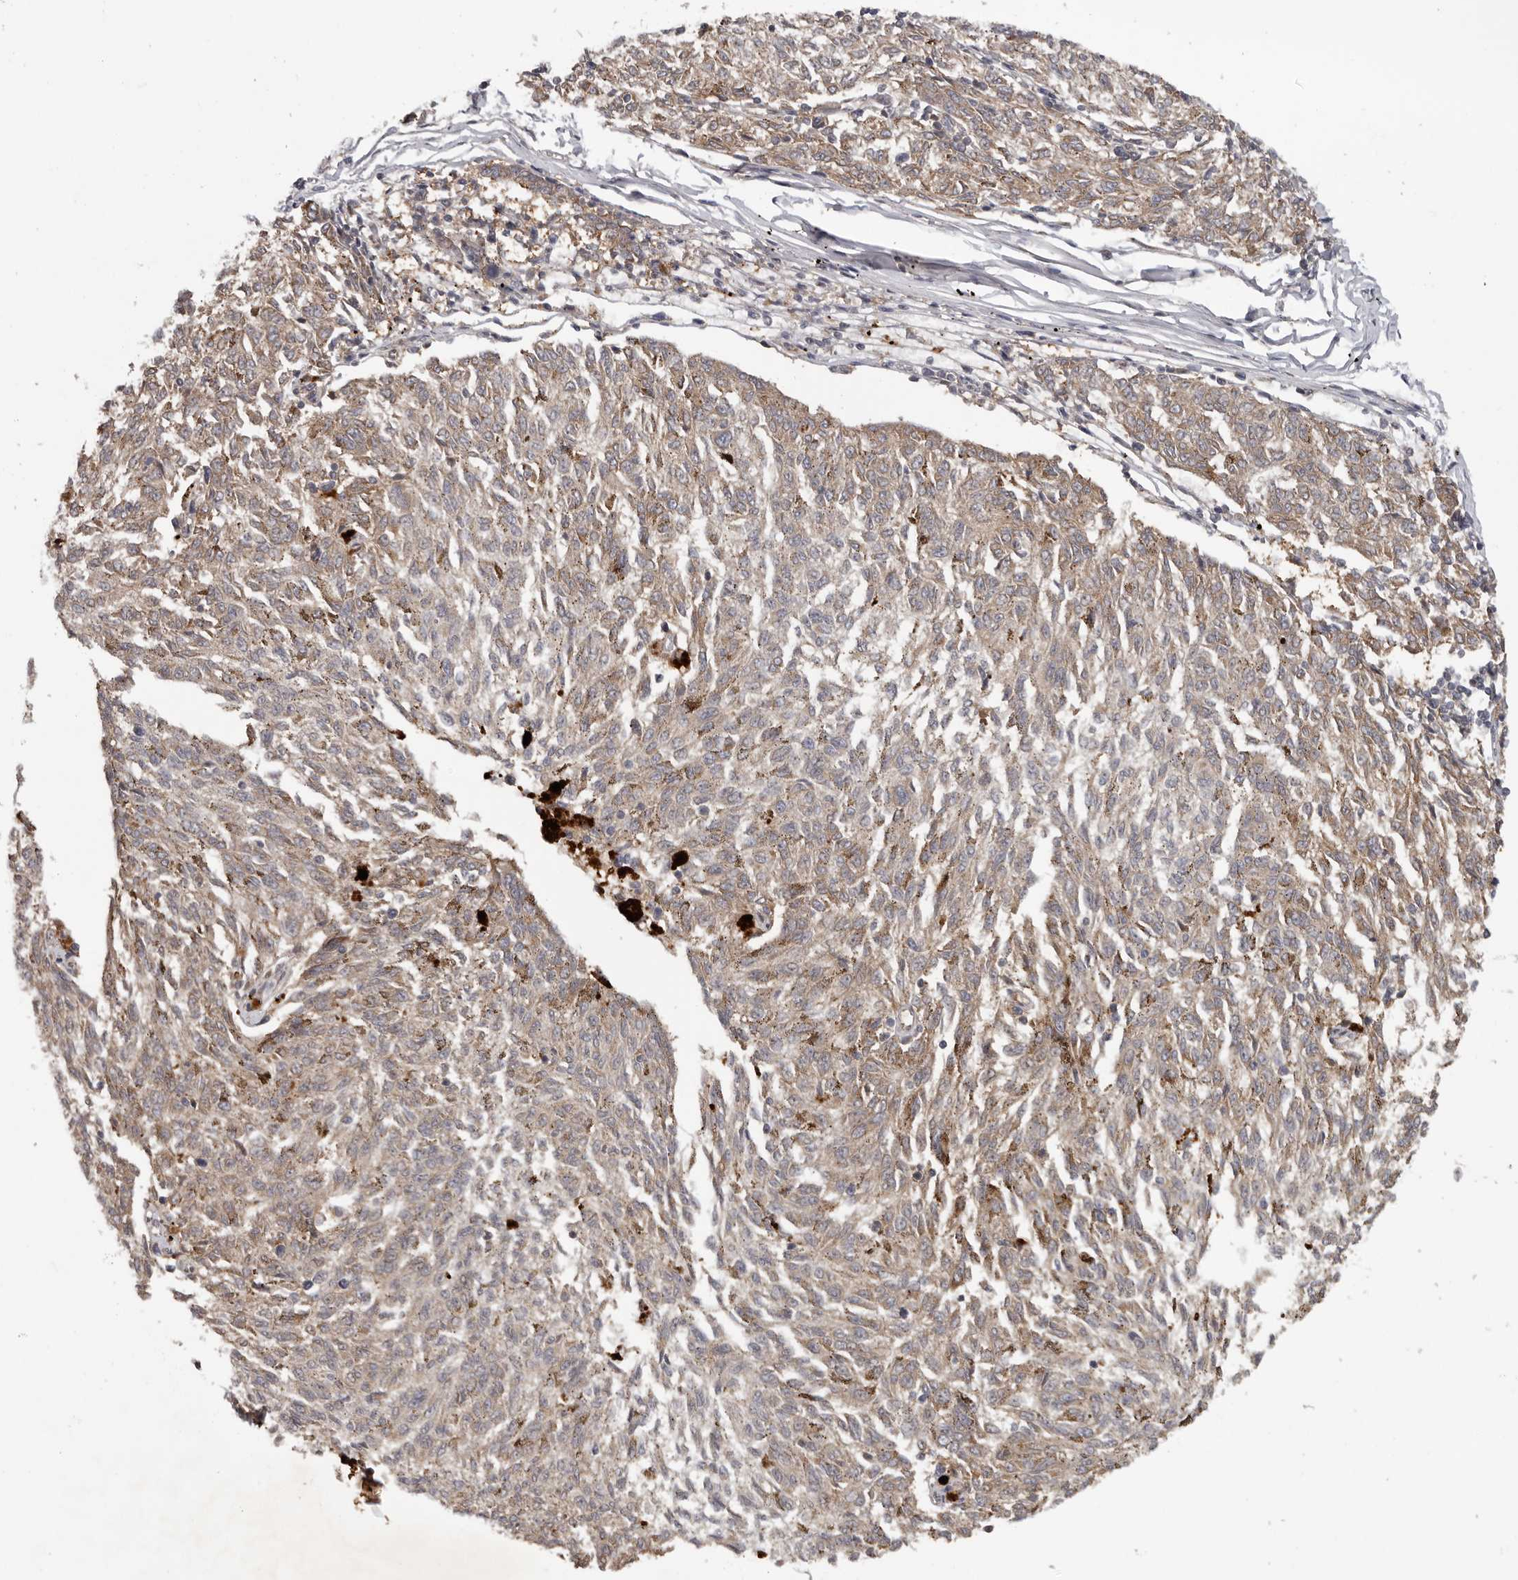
{"staining": {"intensity": "weak", "quantity": "25%-75%", "location": "cytoplasmic/membranous"}, "tissue": "melanoma", "cell_type": "Tumor cells", "image_type": "cancer", "snomed": [{"axis": "morphology", "description": "Malignant melanoma, NOS"}, {"axis": "topography", "description": "Skin"}], "caption": "Weak cytoplasmic/membranous expression for a protein is seen in approximately 25%-75% of tumor cells of melanoma using IHC.", "gene": "ANKRD44", "patient": {"sex": "female", "age": 72}}